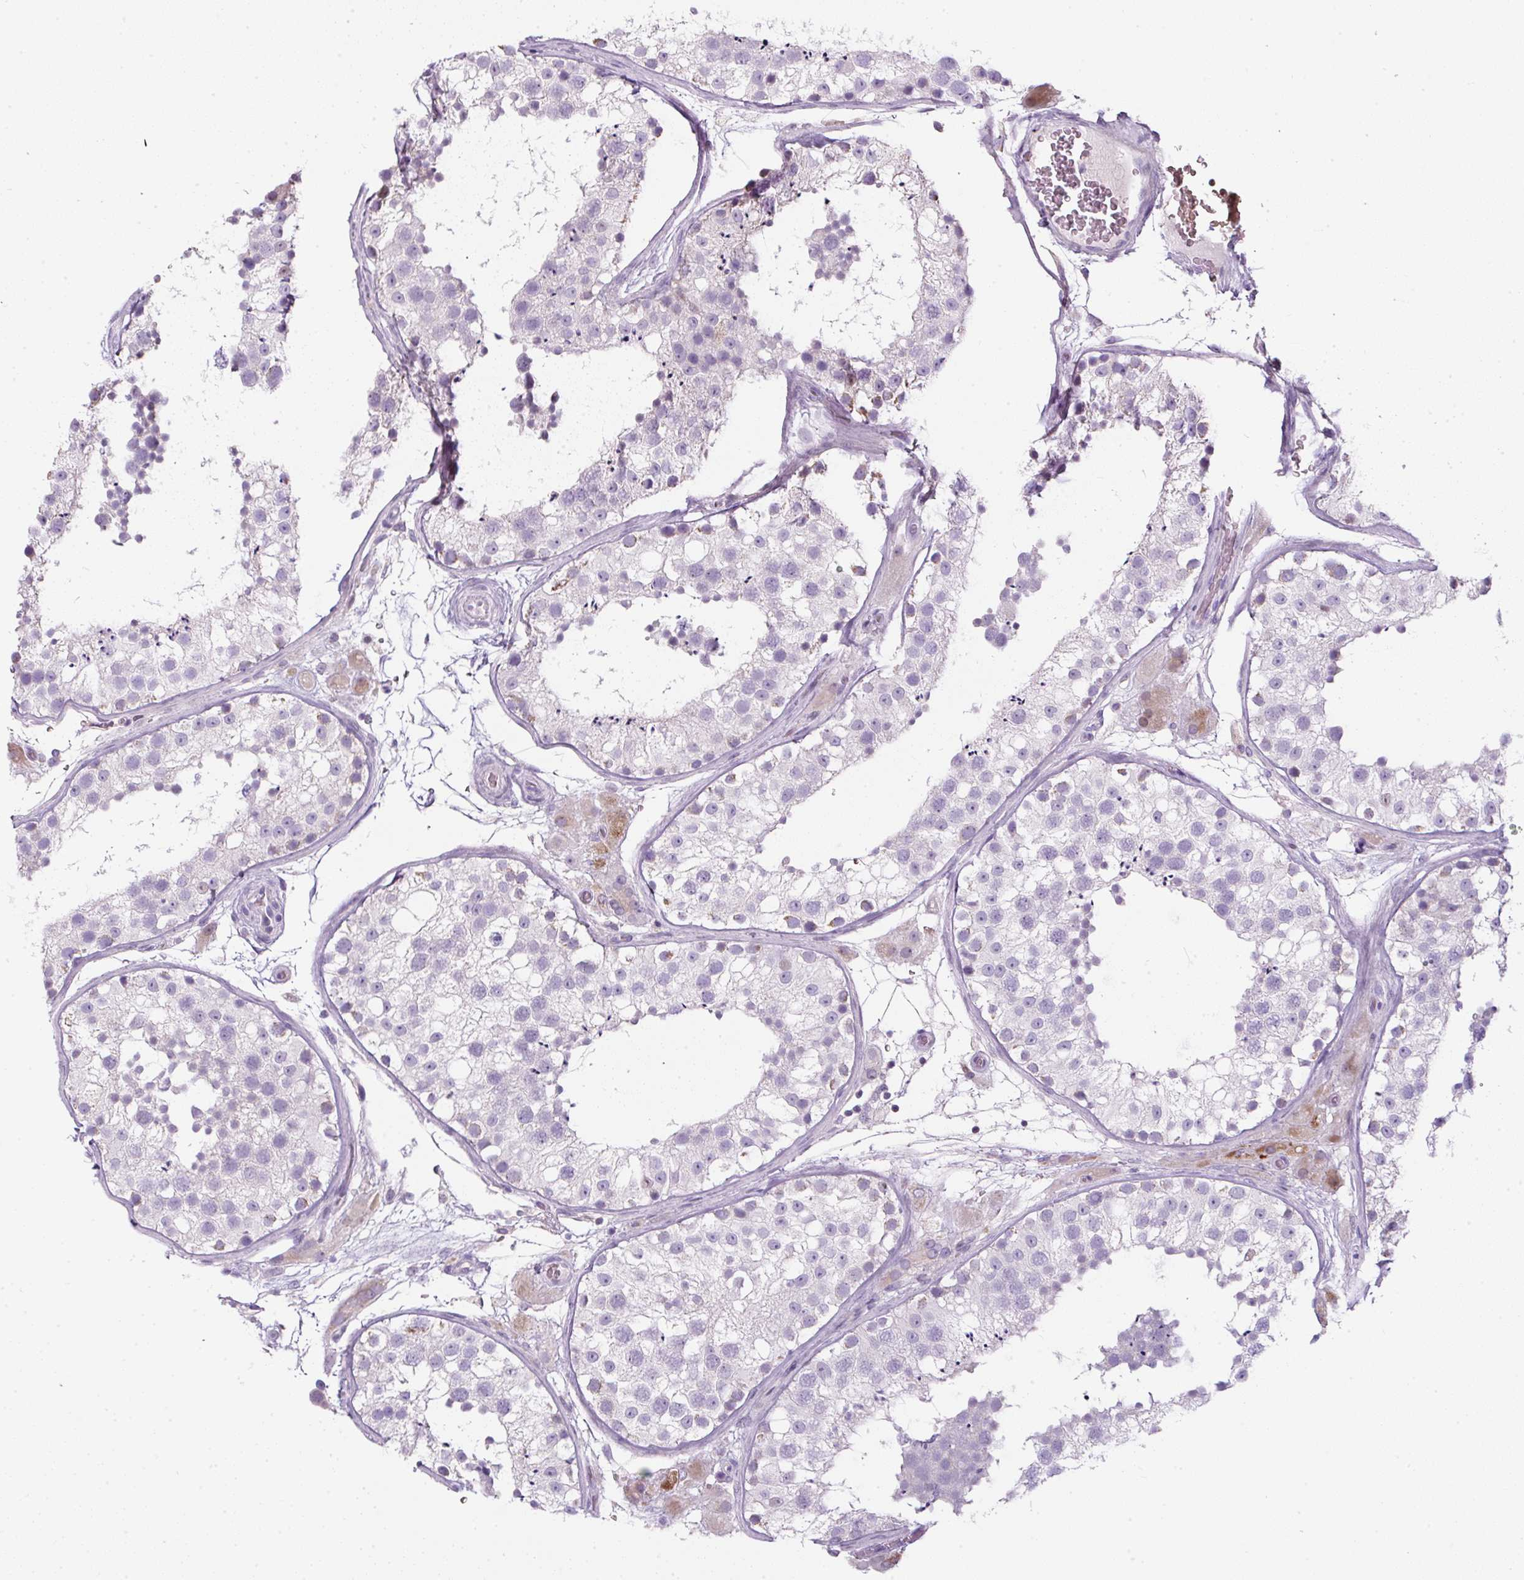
{"staining": {"intensity": "negative", "quantity": "none", "location": "none"}, "tissue": "testis", "cell_type": "Cells in seminiferous ducts", "image_type": "normal", "snomed": [{"axis": "morphology", "description": "Normal tissue, NOS"}, {"axis": "topography", "description": "Testis"}], "caption": "The immunohistochemistry (IHC) photomicrograph has no significant staining in cells in seminiferous ducts of testis. The staining was performed using DAB (3,3'-diaminobenzidine) to visualize the protein expression in brown, while the nuclei were stained in blue with hematoxylin (Magnification: 20x).", "gene": "FGFBP3", "patient": {"sex": "male", "age": 26}}